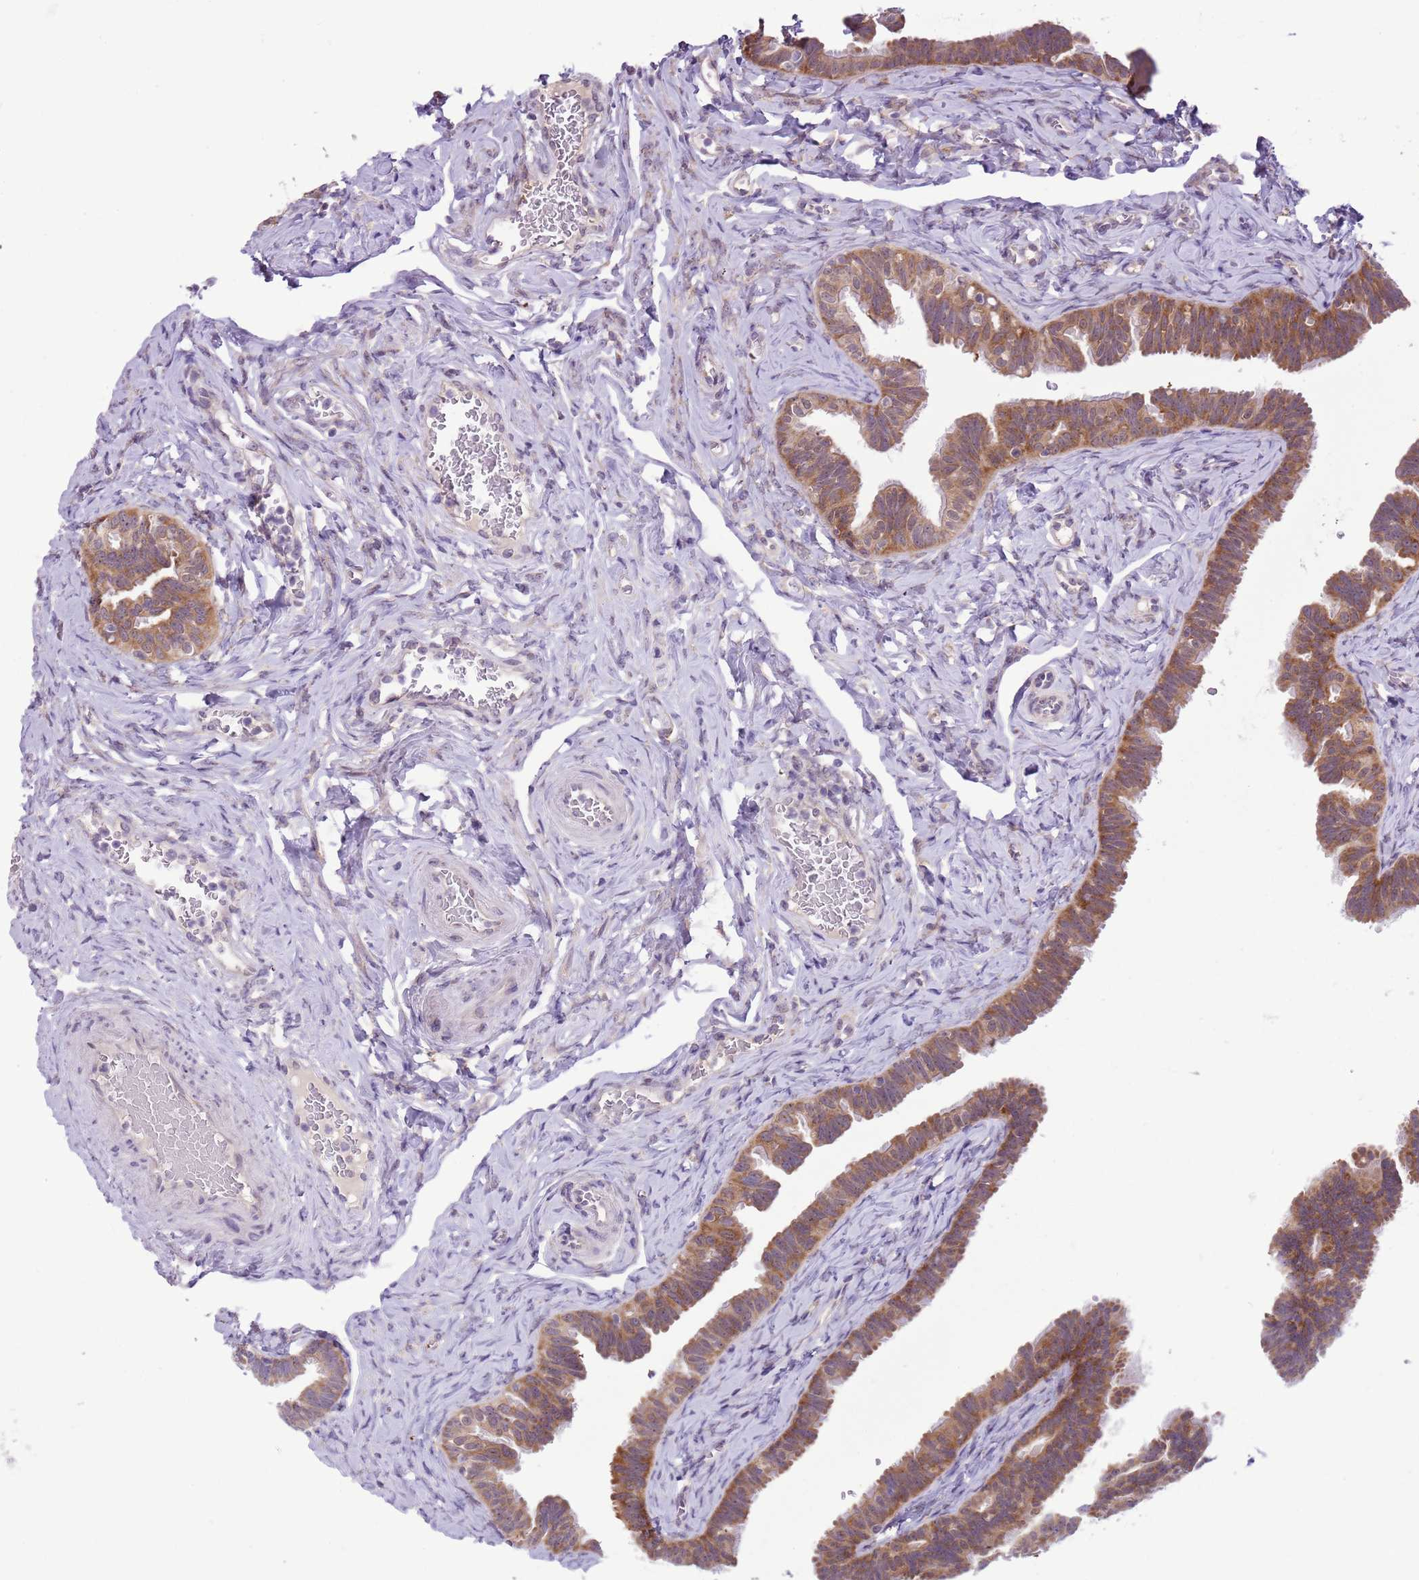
{"staining": {"intensity": "moderate", "quantity": "25%-75%", "location": "cytoplasmic/membranous"}, "tissue": "fallopian tube", "cell_type": "Glandular cells", "image_type": "normal", "snomed": [{"axis": "morphology", "description": "Normal tissue, NOS"}, {"axis": "topography", "description": "Fallopian tube"}], "caption": "Protein expression analysis of unremarkable fallopian tube reveals moderate cytoplasmic/membranous positivity in approximately 25%-75% of glandular cells. (DAB (3,3'-diaminobenzidine) IHC with brightfield microscopy, high magnification).", "gene": "FAM120C", "patient": {"sex": "female", "age": 39}}